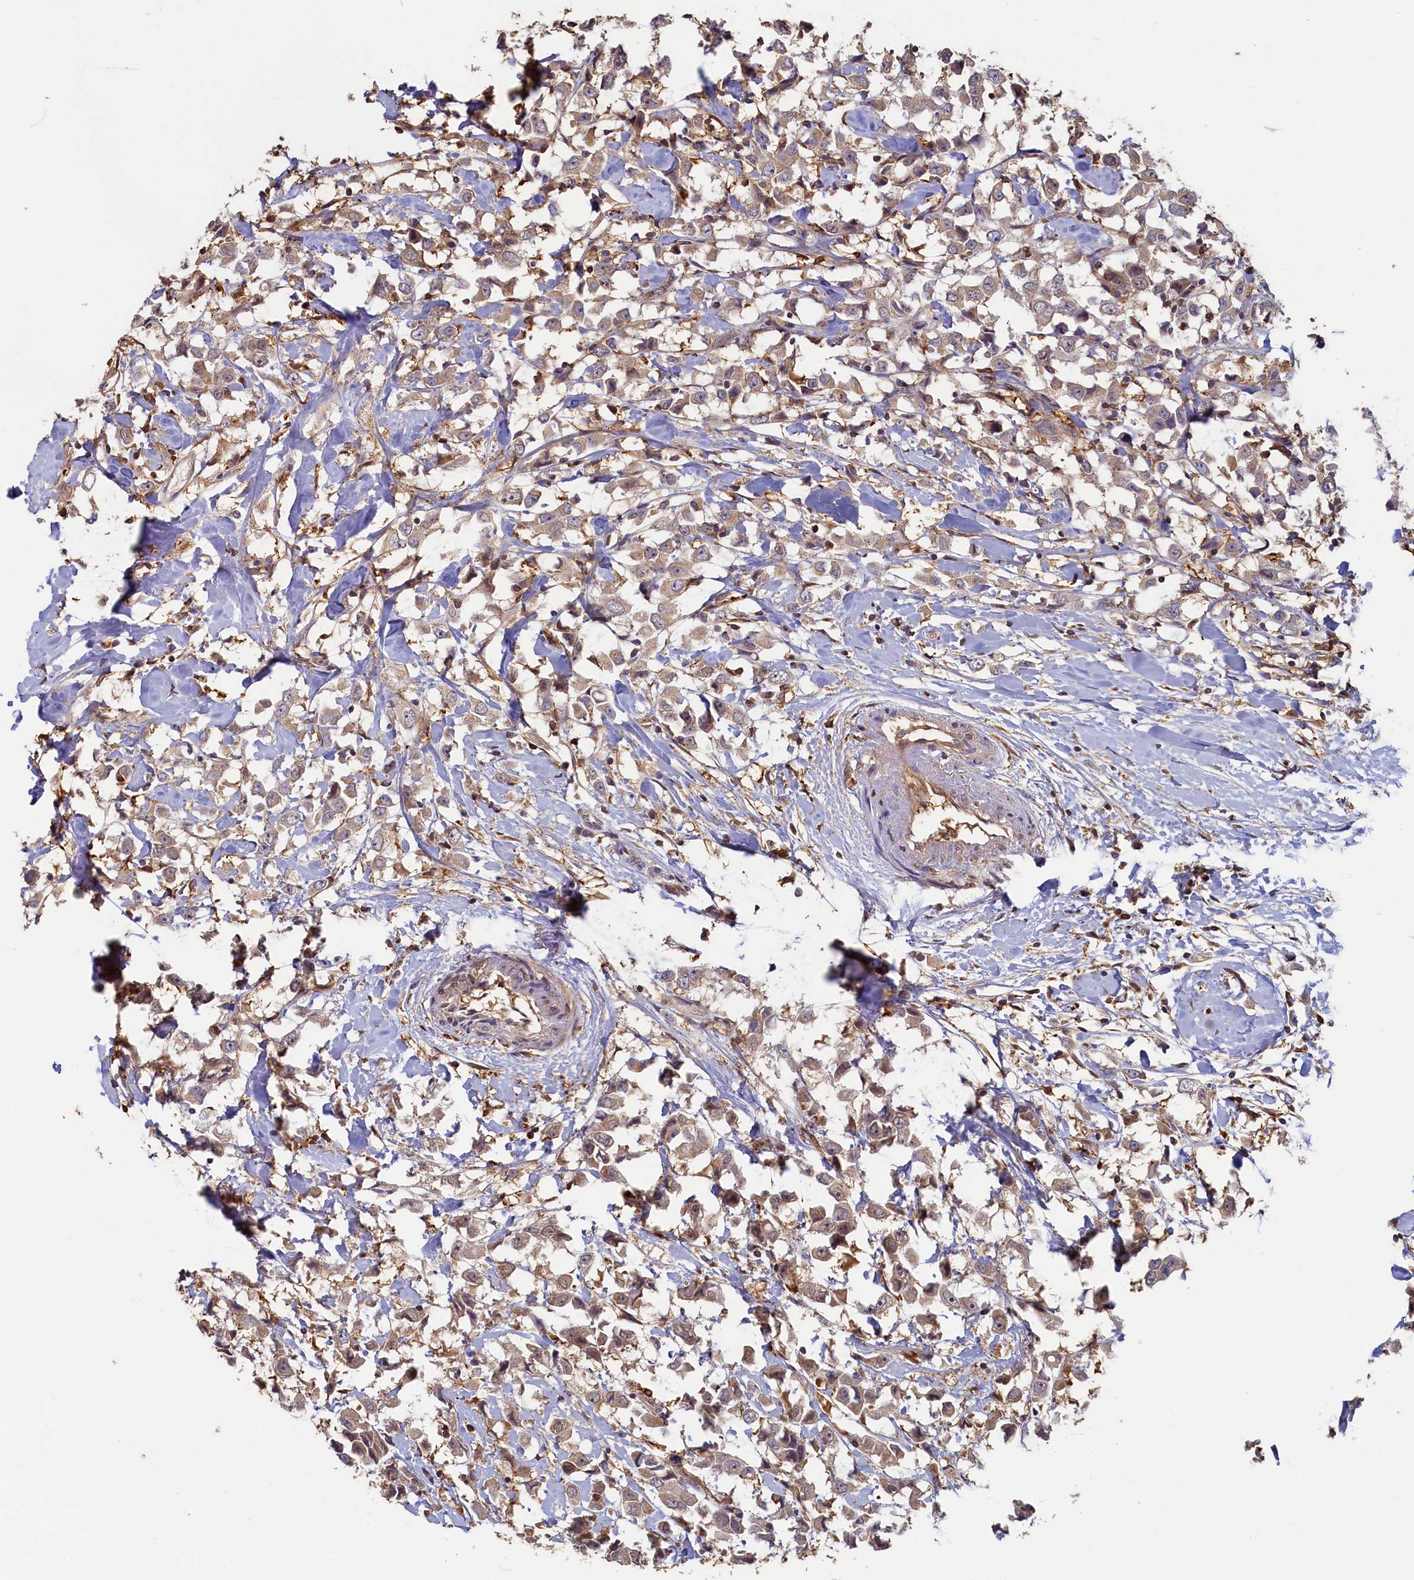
{"staining": {"intensity": "moderate", "quantity": ">75%", "location": "cytoplasmic/membranous"}, "tissue": "breast cancer", "cell_type": "Tumor cells", "image_type": "cancer", "snomed": [{"axis": "morphology", "description": "Duct carcinoma"}, {"axis": "topography", "description": "Breast"}], "caption": "A micrograph of breast cancer stained for a protein reveals moderate cytoplasmic/membranous brown staining in tumor cells.", "gene": "TIMM8B", "patient": {"sex": "female", "age": 61}}